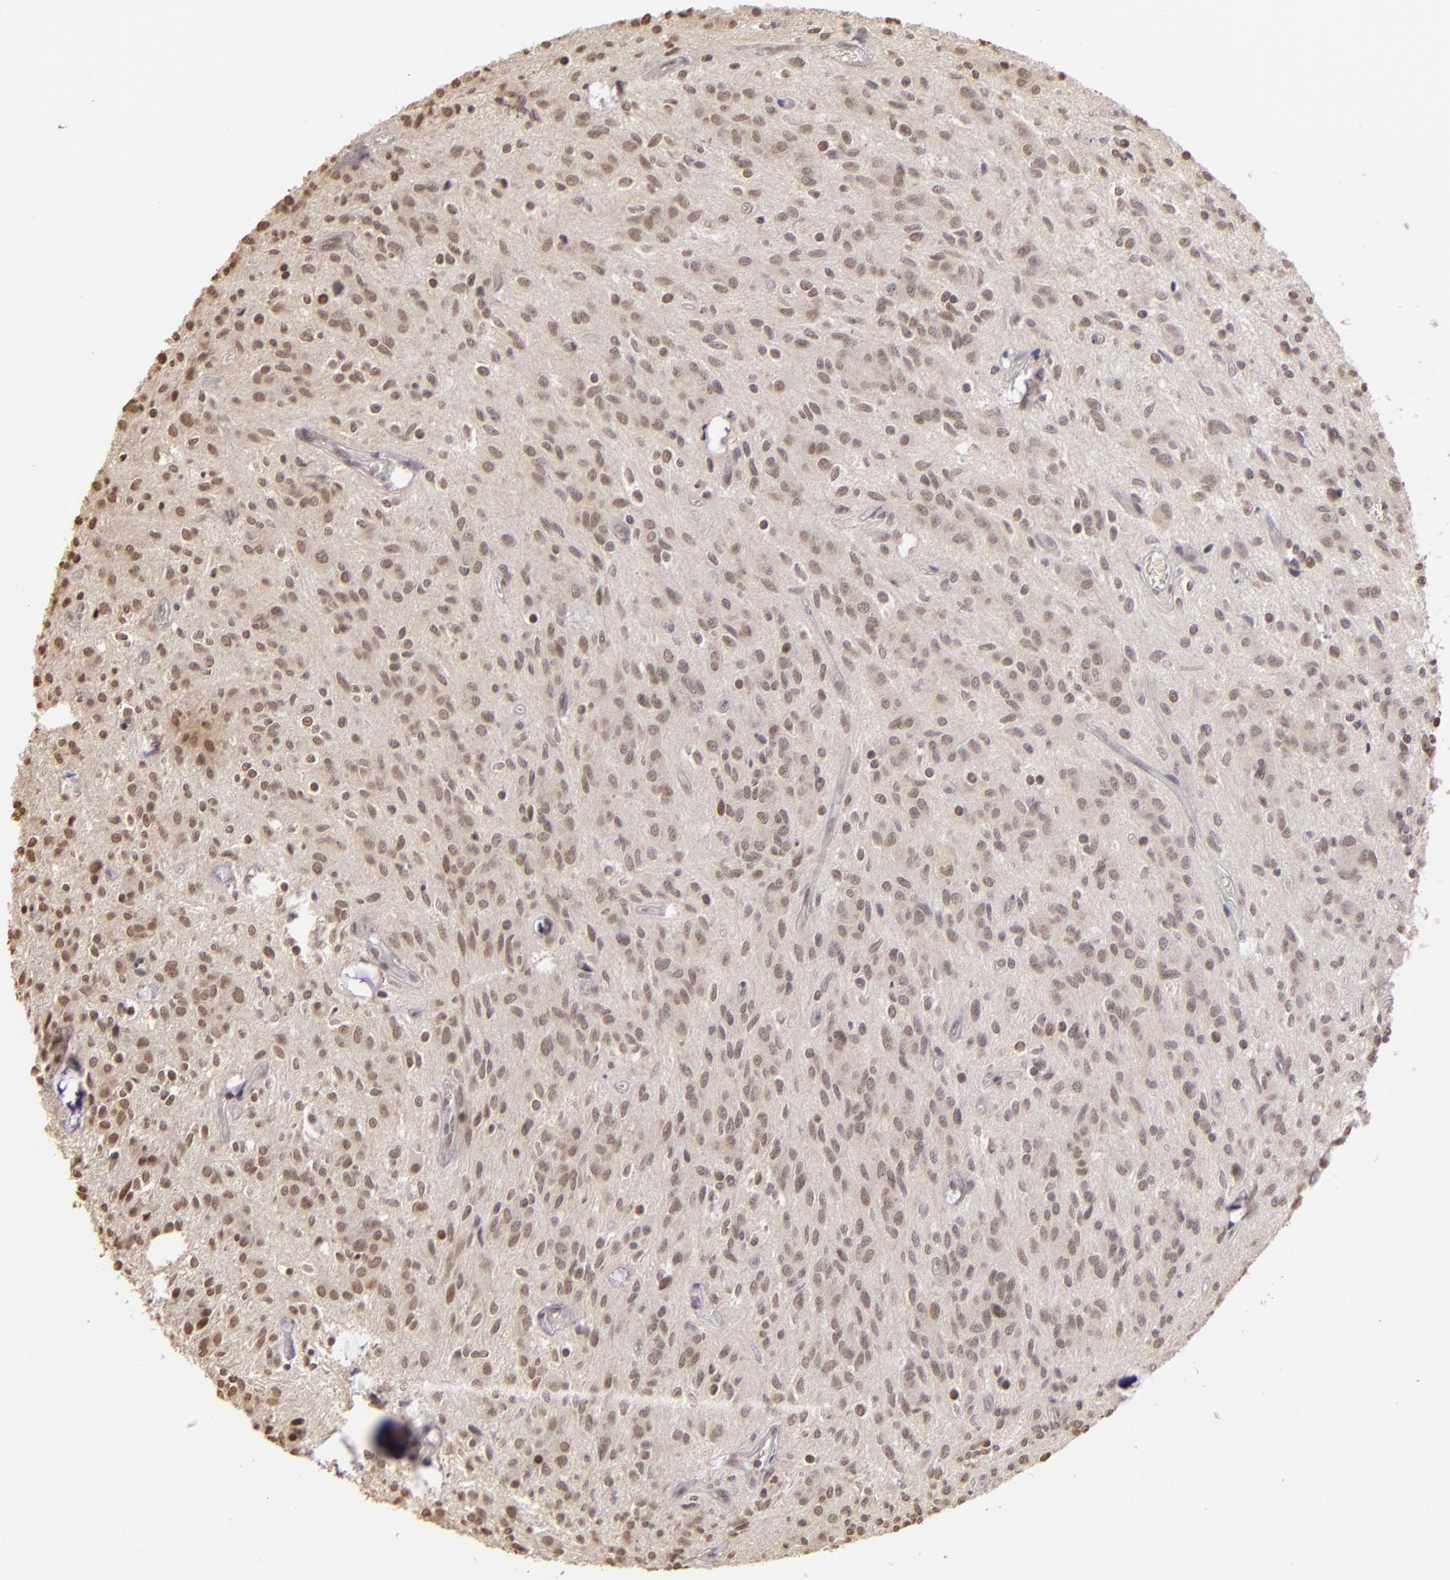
{"staining": {"intensity": "weak", "quantity": "<25%", "location": "nuclear"}, "tissue": "glioma", "cell_type": "Tumor cells", "image_type": "cancer", "snomed": [{"axis": "morphology", "description": "Glioma, malignant, Low grade"}, {"axis": "topography", "description": "Brain"}], "caption": "Histopathology image shows no significant protein staining in tumor cells of glioma. Brightfield microscopy of immunohistochemistry stained with DAB (3,3'-diaminobenzidine) (brown) and hematoxylin (blue), captured at high magnification.", "gene": "RARB", "patient": {"sex": "female", "age": 15}}